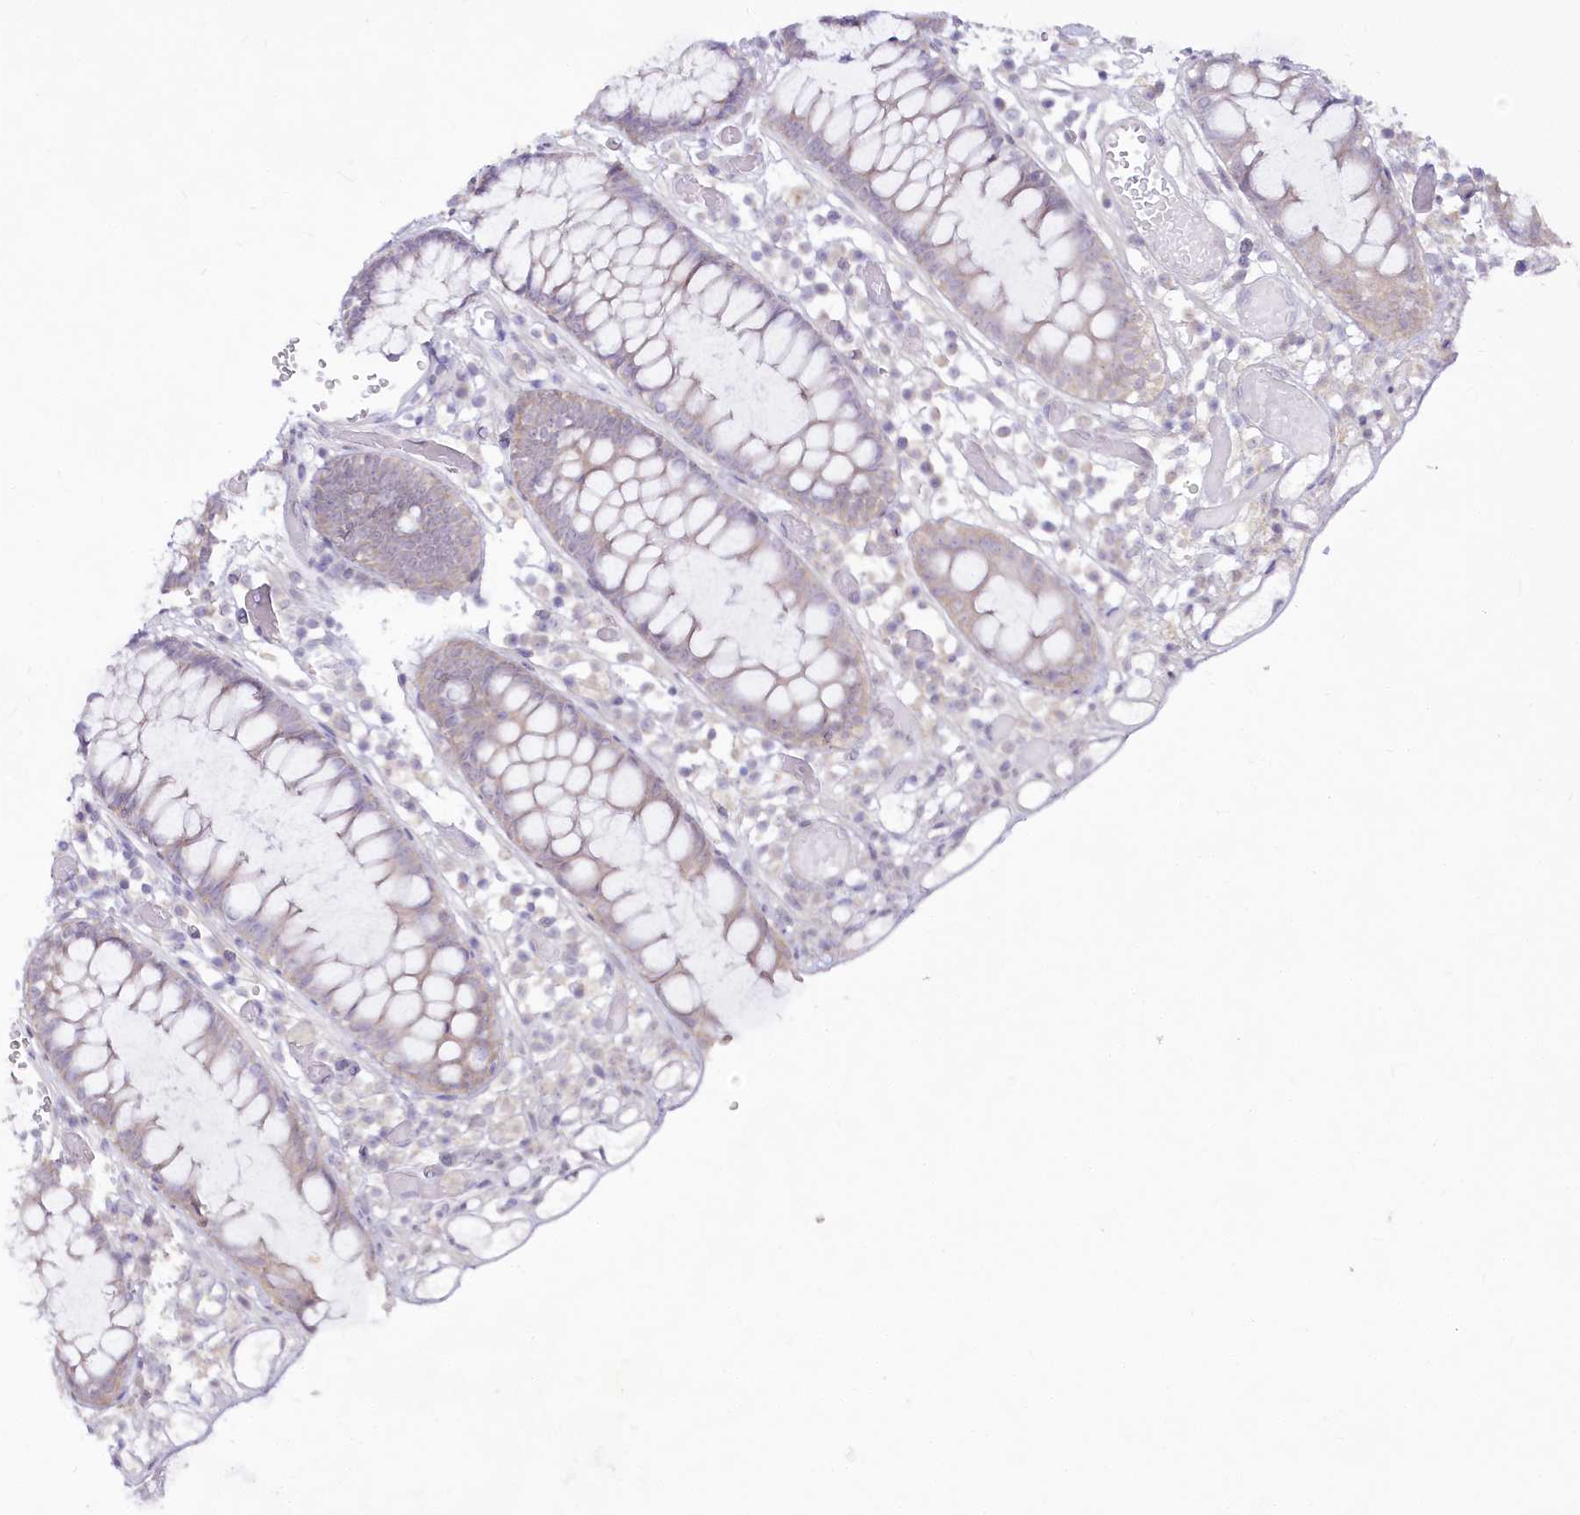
{"staining": {"intensity": "weak", "quantity": ">75%", "location": "cytoplasmic/membranous"}, "tissue": "colon", "cell_type": "Endothelial cells", "image_type": "normal", "snomed": [{"axis": "morphology", "description": "Normal tissue, NOS"}, {"axis": "topography", "description": "Colon"}], "caption": "A micrograph showing weak cytoplasmic/membranous expression in approximately >75% of endothelial cells in normal colon, as visualized by brown immunohistochemical staining.", "gene": "EFHC2", "patient": {"sex": "male", "age": 14}}